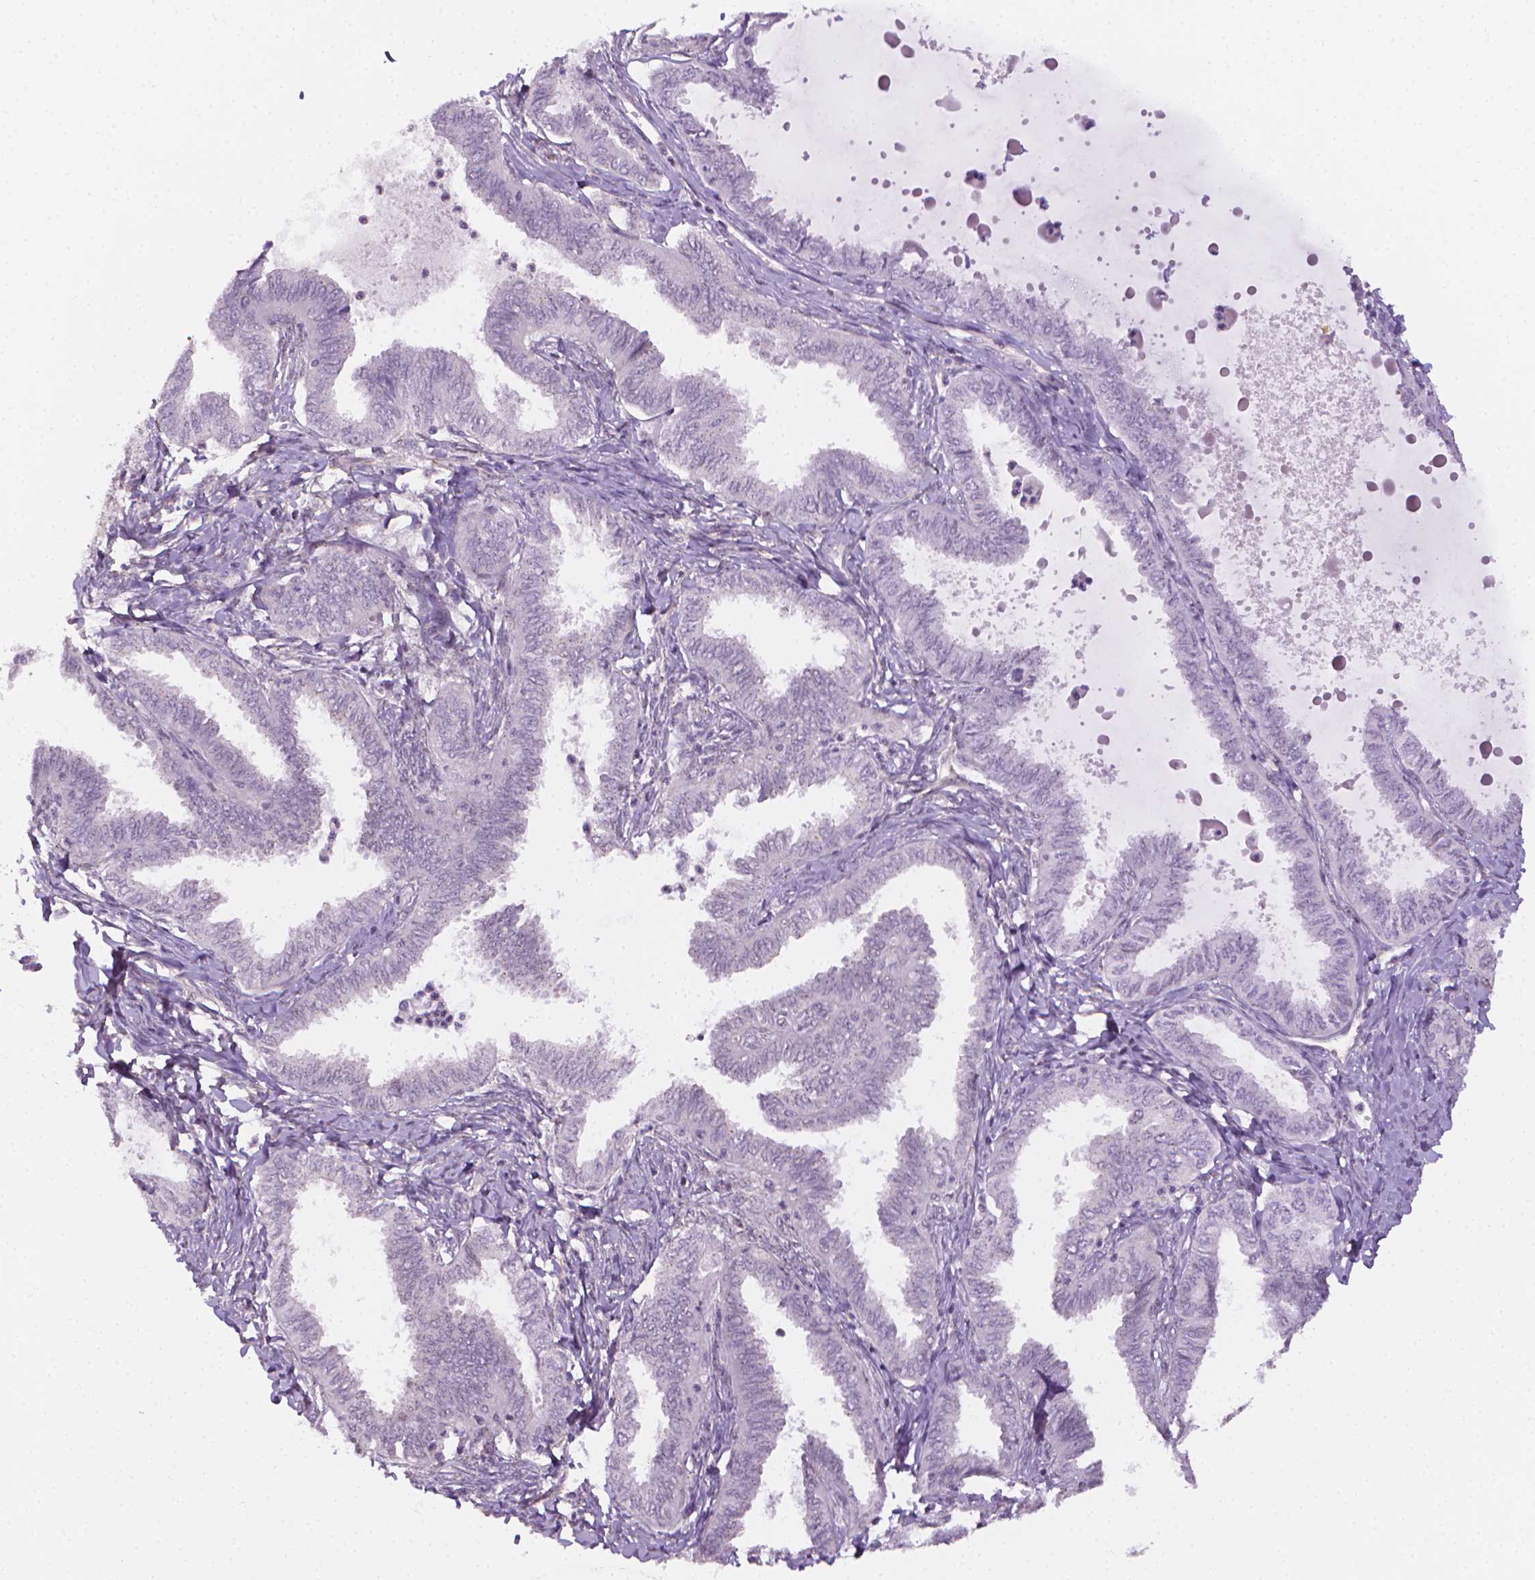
{"staining": {"intensity": "negative", "quantity": "none", "location": "none"}, "tissue": "ovarian cancer", "cell_type": "Tumor cells", "image_type": "cancer", "snomed": [{"axis": "morphology", "description": "Carcinoma, endometroid"}, {"axis": "topography", "description": "Ovary"}], "caption": "IHC of endometroid carcinoma (ovarian) displays no positivity in tumor cells. (Stains: DAB immunohistochemistry with hematoxylin counter stain, Microscopy: brightfield microscopy at high magnification).", "gene": "NCAN", "patient": {"sex": "female", "age": 70}}